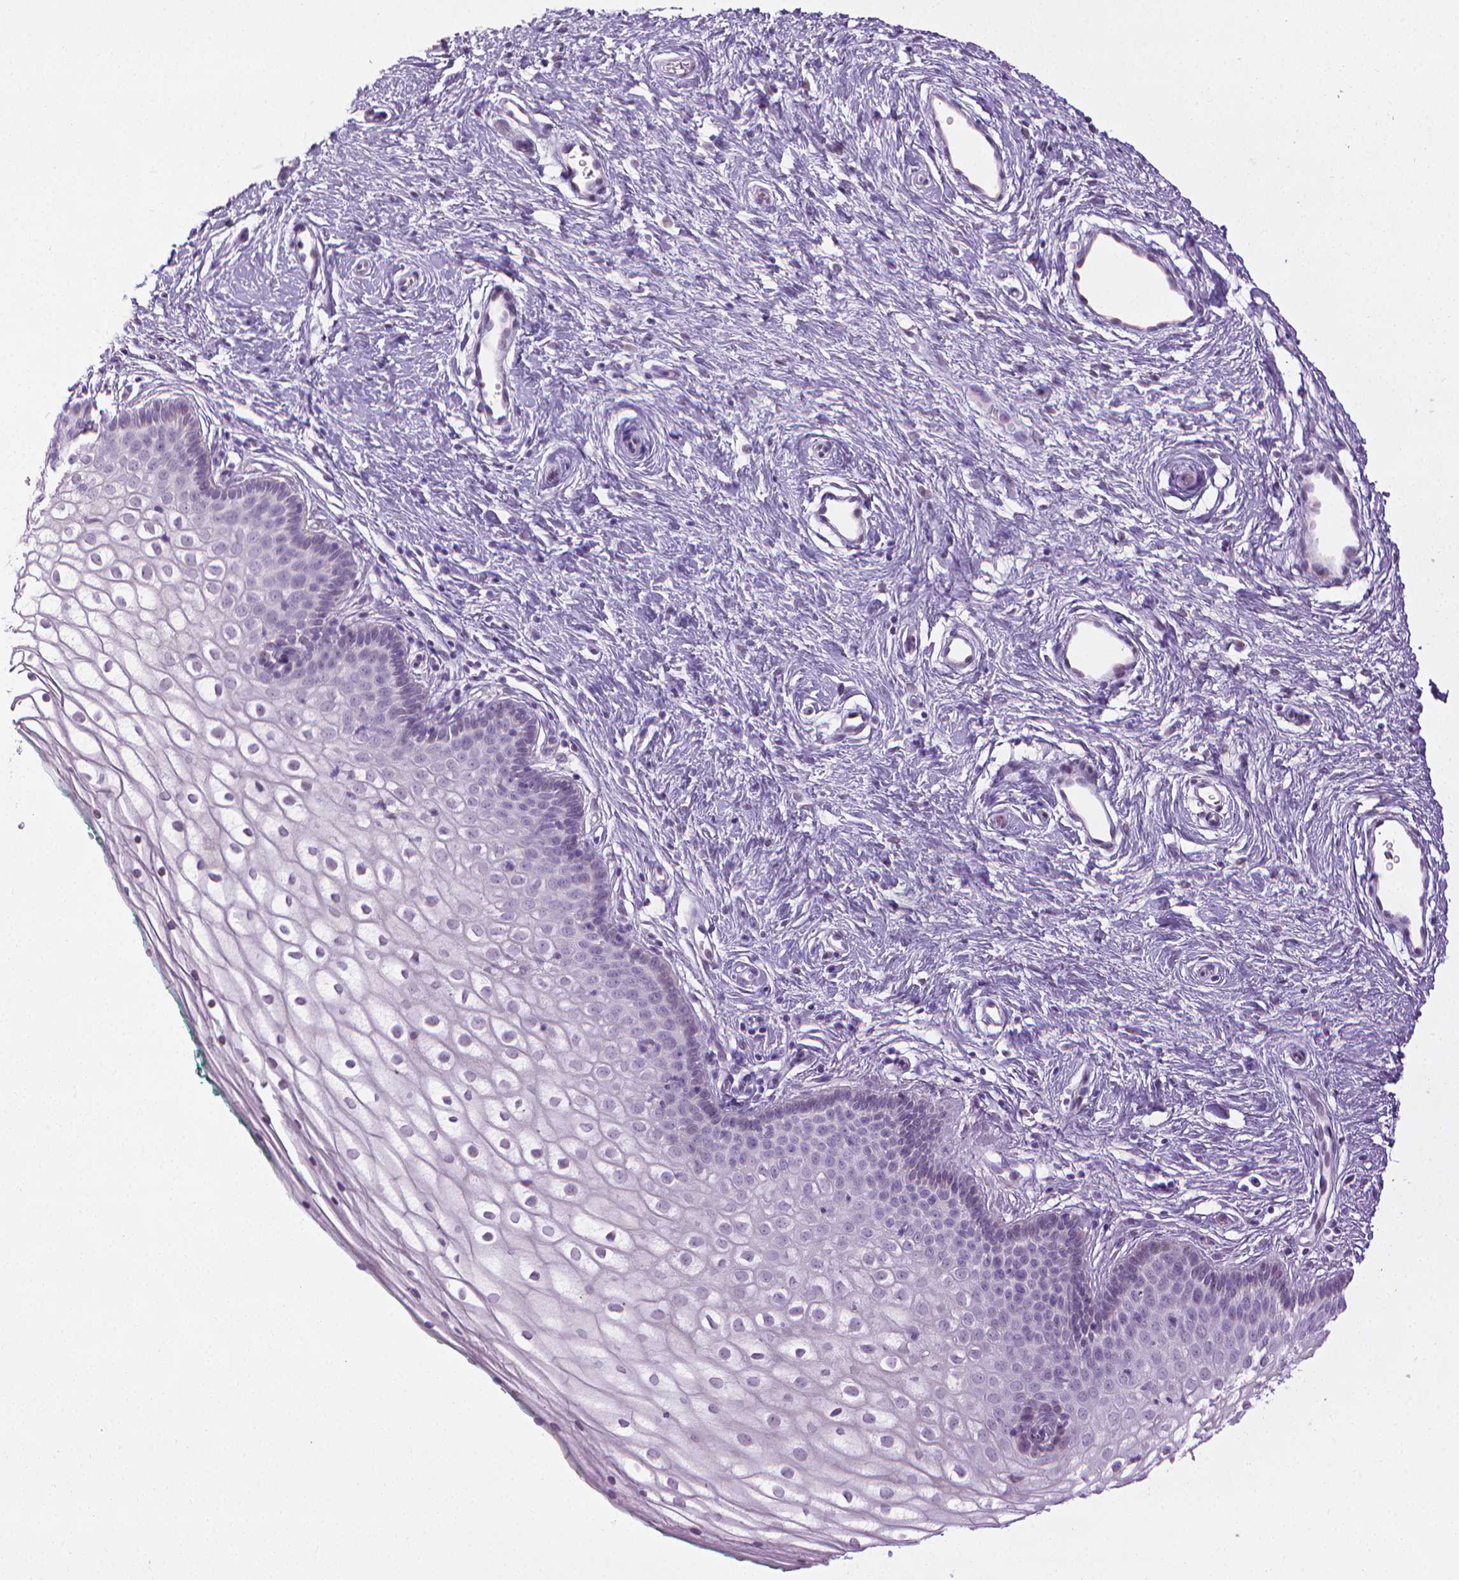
{"staining": {"intensity": "negative", "quantity": "none", "location": "none"}, "tissue": "vagina", "cell_type": "Squamous epithelial cells", "image_type": "normal", "snomed": [{"axis": "morphology", "description": "Normal tissue, NOS"}, {"axis": "topography", "description": "Vagina"}], "caption": "This is an immunohistochemistry (IHC) image of normal vagina. There is no positivity in squamous epithelial cells.", "gene": "DNAI7", "patient": {"sex": "female", "age": 36}}